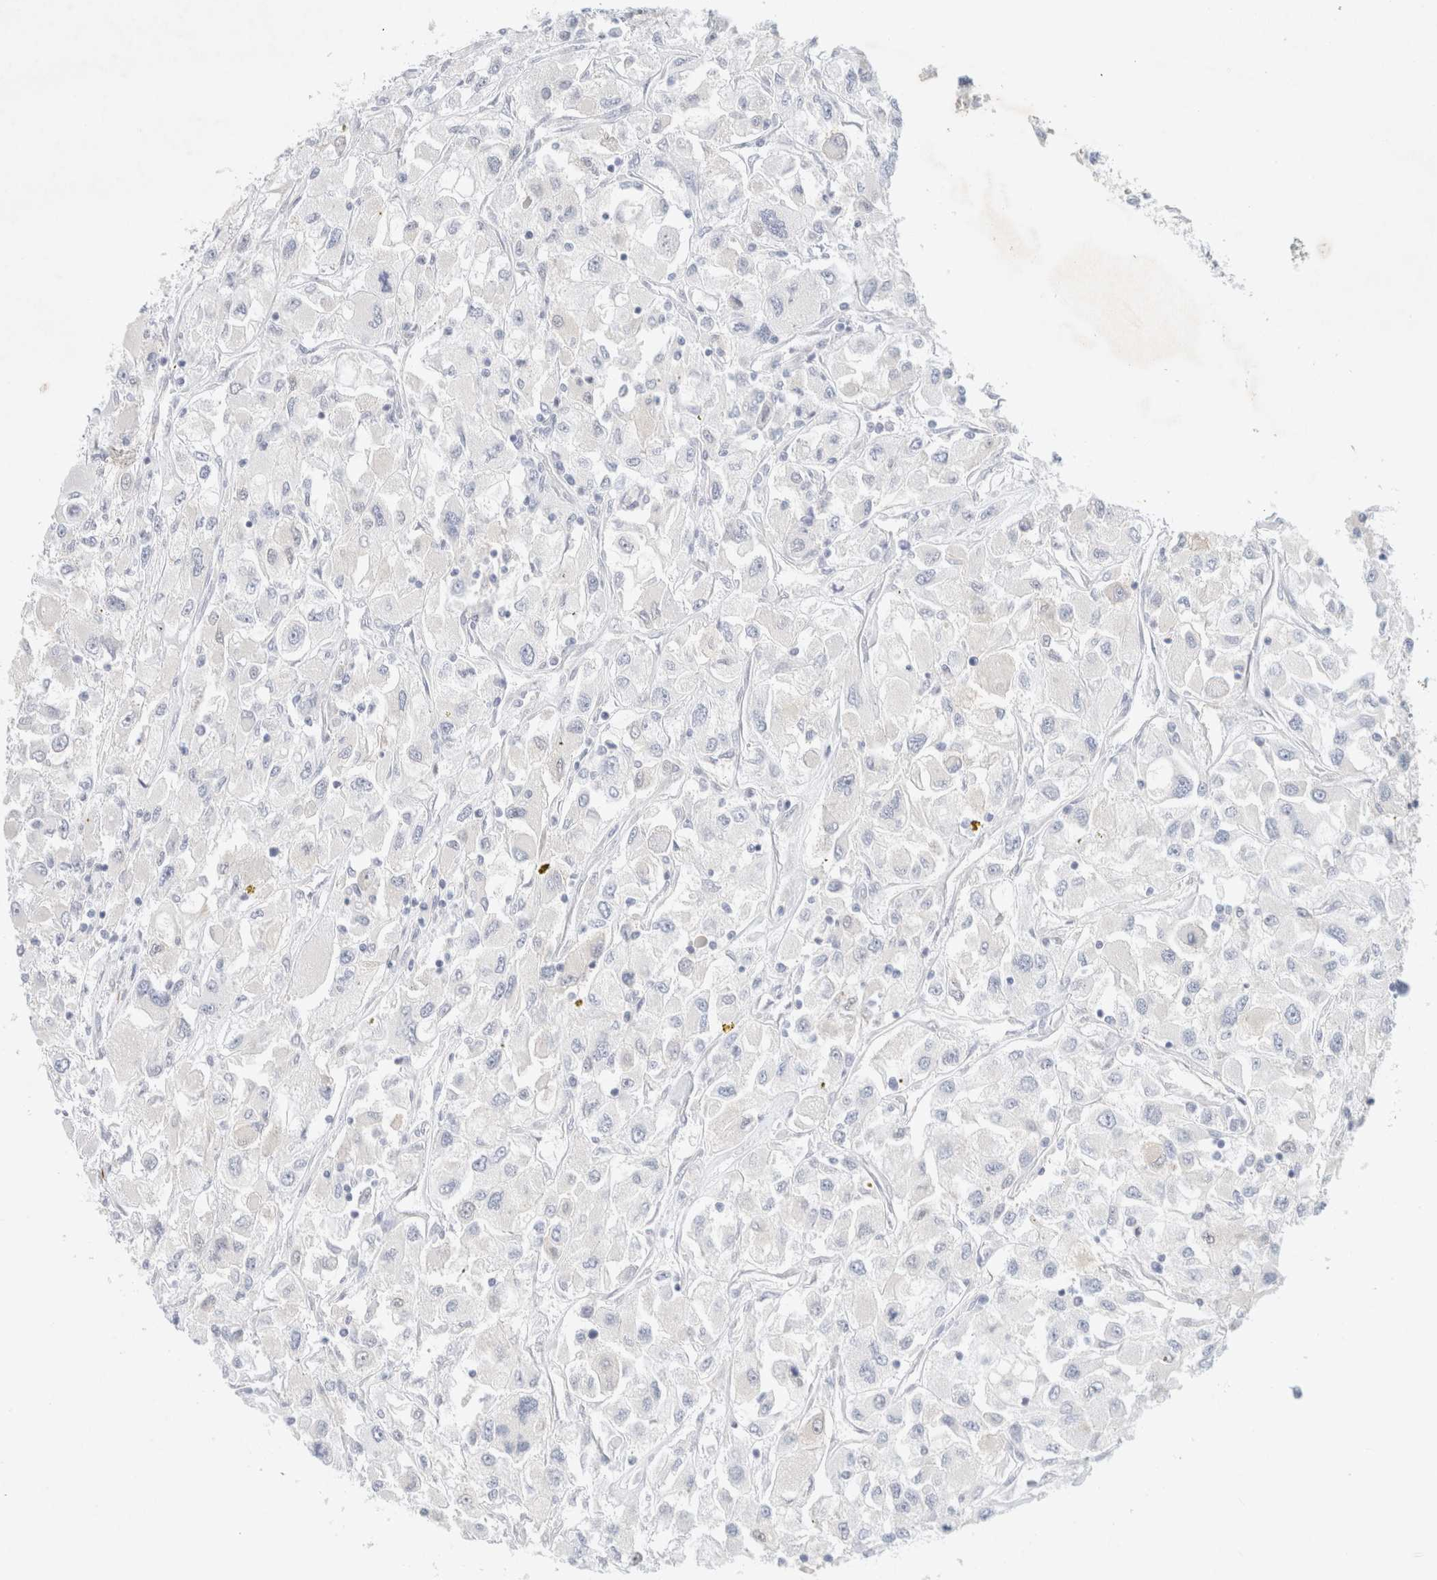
{"staining": {"intensity": "negative", "quantity": "none", "location": "none"}, "tissue": "renal cancer", "cell_type": "Tumor cells", "image_type": "cancer", "snomed": [{"axis": "morphology", "description": "Adenocarcinoma, NOS"}, {"axis": "topography", "description": "Kidney"}], "caption": "Image shows no significant protein expression in tumor cells of renal cancer (adenocarcinoma).", "gene": "SLC25A48", "patient": {"sex": "female", "age": 52}}